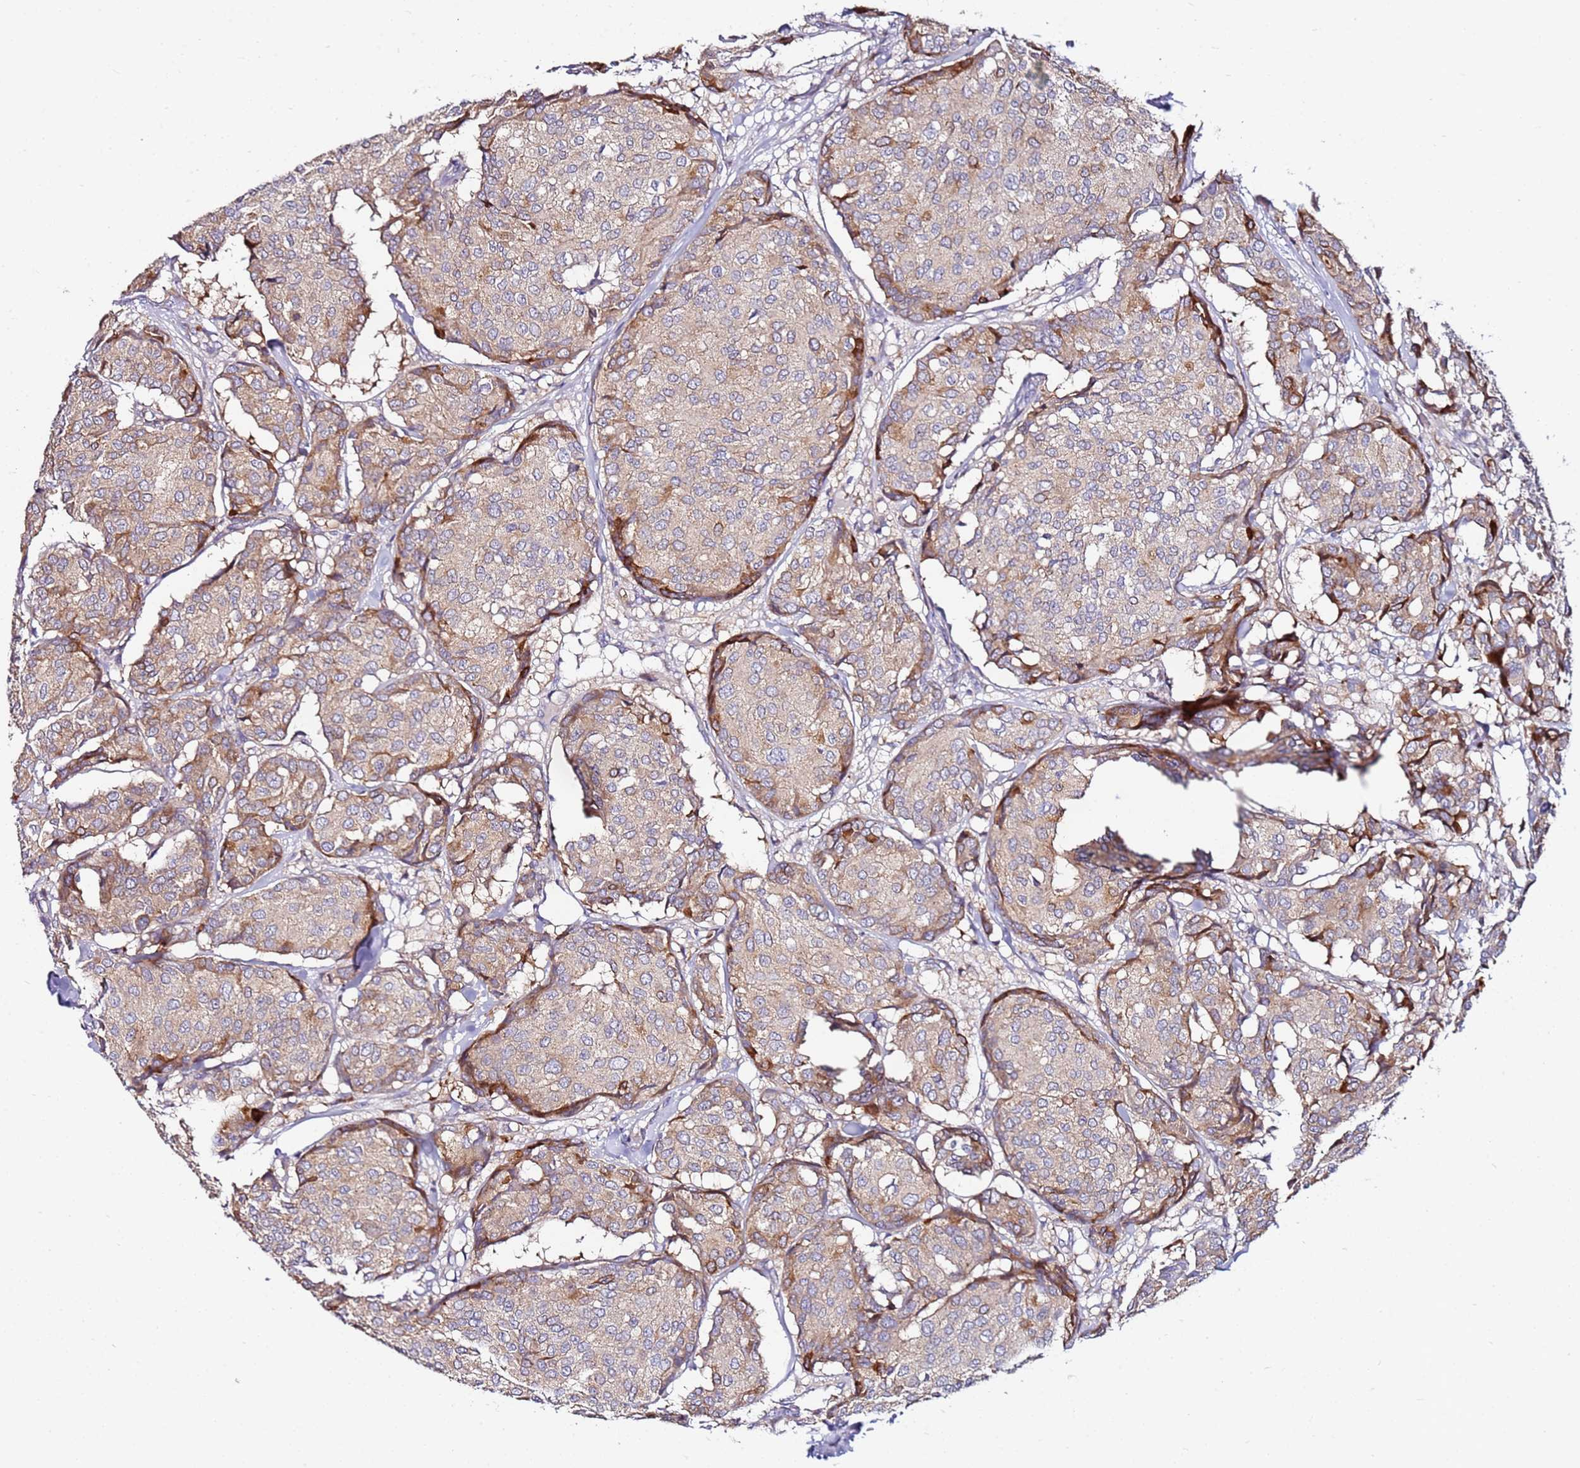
{"staining": {"intensity": "moderate", "quantity": "<25%", "location": "cytoplasmic/membranous"}, "tissue": "breast cancer", "cell_type": "Tumor cells", "image_type": "cancer", "snomed": [{"axis": "morphology", "description": "Duct carcinoma"}, {"axis": "topography", "description": "Breast"}], "caption": "Breast cancer (infiltrating ductal carcinoma) stained with a protein marker exhibits moderate staining in tumor cells.", "gene": "SRRM5", "patient": {"sex": "female", "age": 75}}